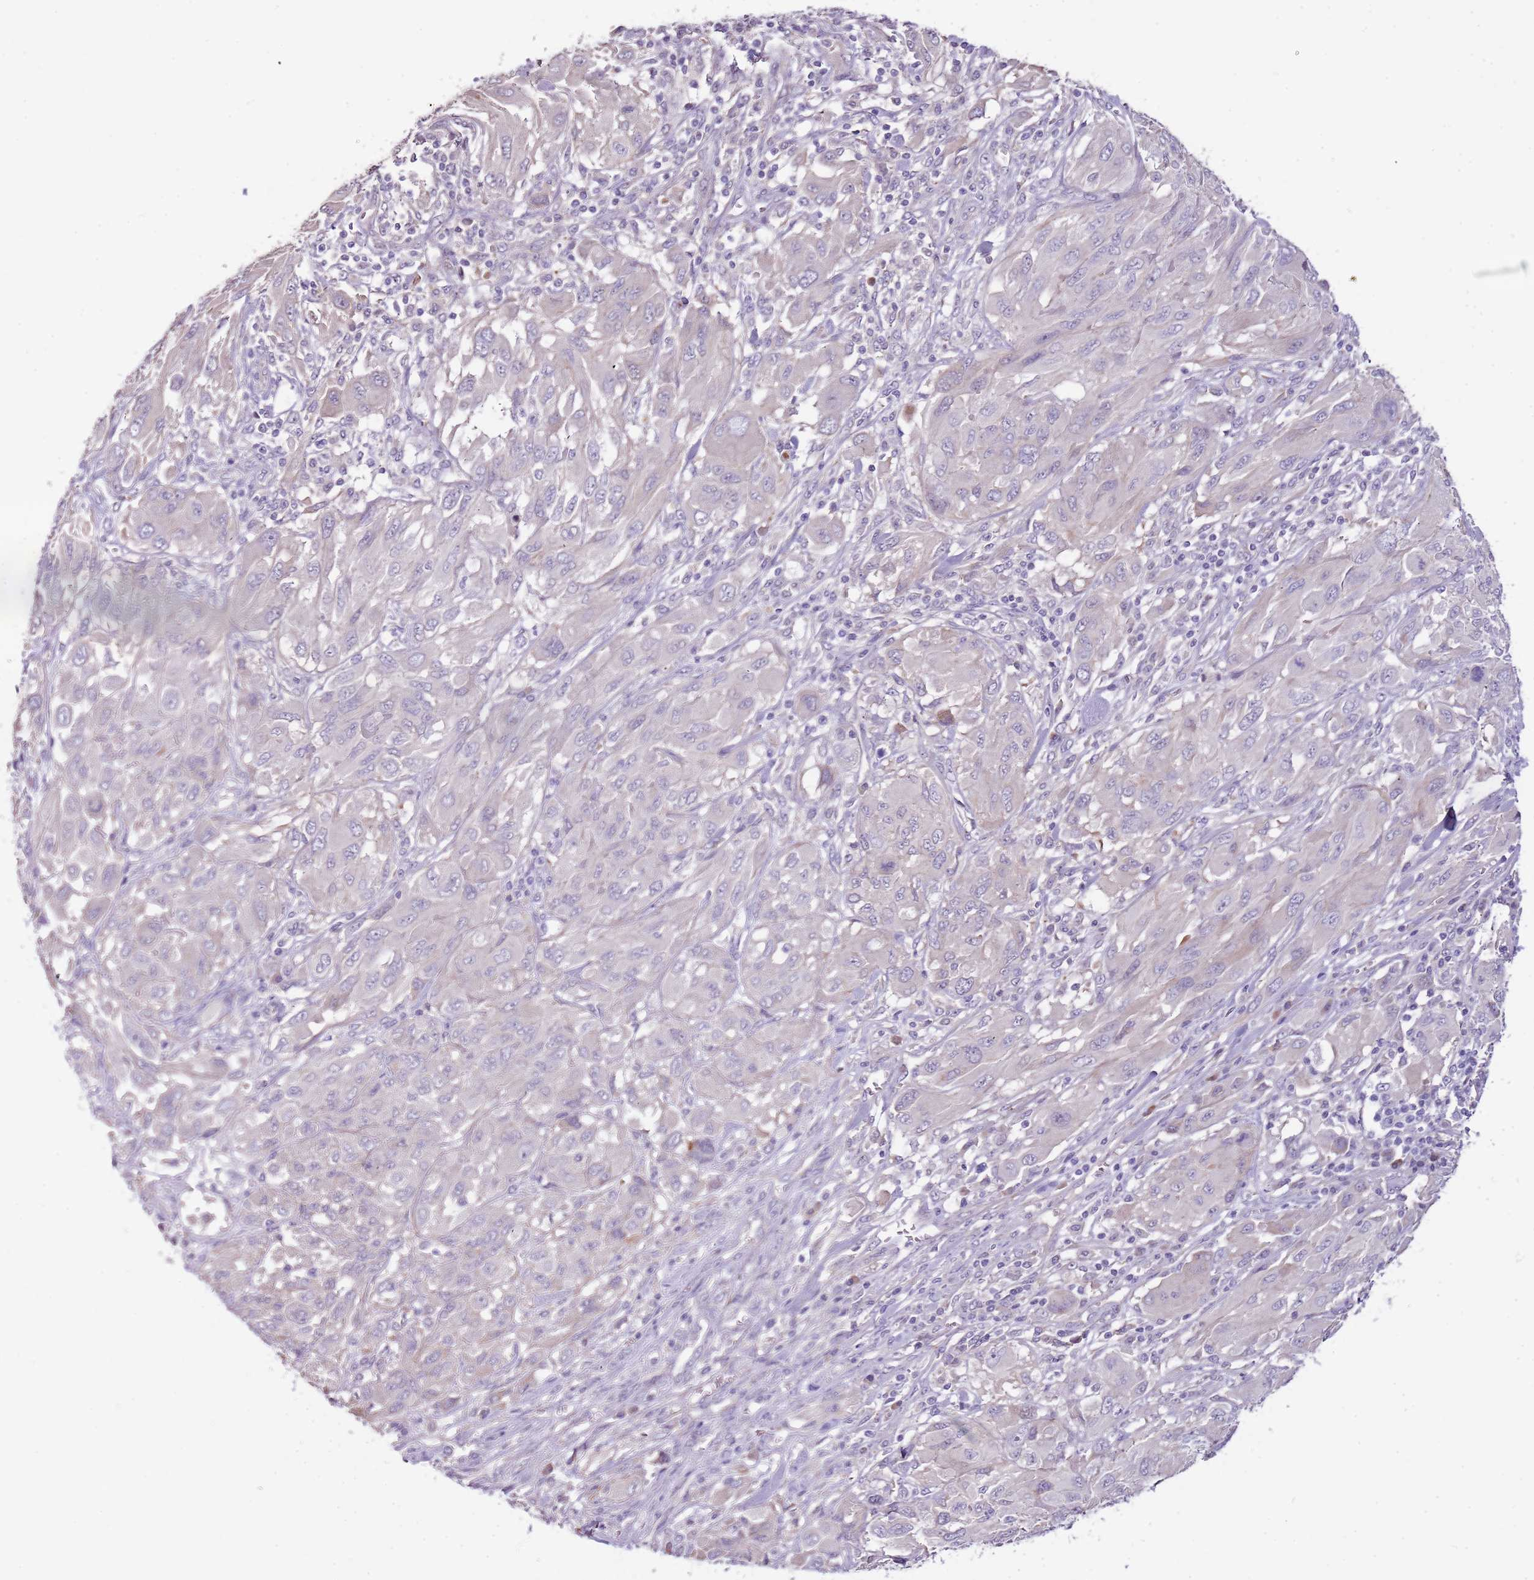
{"staining": {"intensity": "negative", "quantity": "none", "location": "none"}, "tissue": "melanoma", "cell_type": "Tumor cells", "image_type": "cancer", "snomed": [{"axis": "morphology", "description": "Malignant melanoma, NOS"}, {"axis": "topography", "description": "Skin"}], "caption": "Immunohistochemistry histopathology image of malignant melanoma stained for a protein (brown), which shows no expression in tumor cells.", "gene": "NKX2-3", "patient": {"sex": "female", "age": 91}}